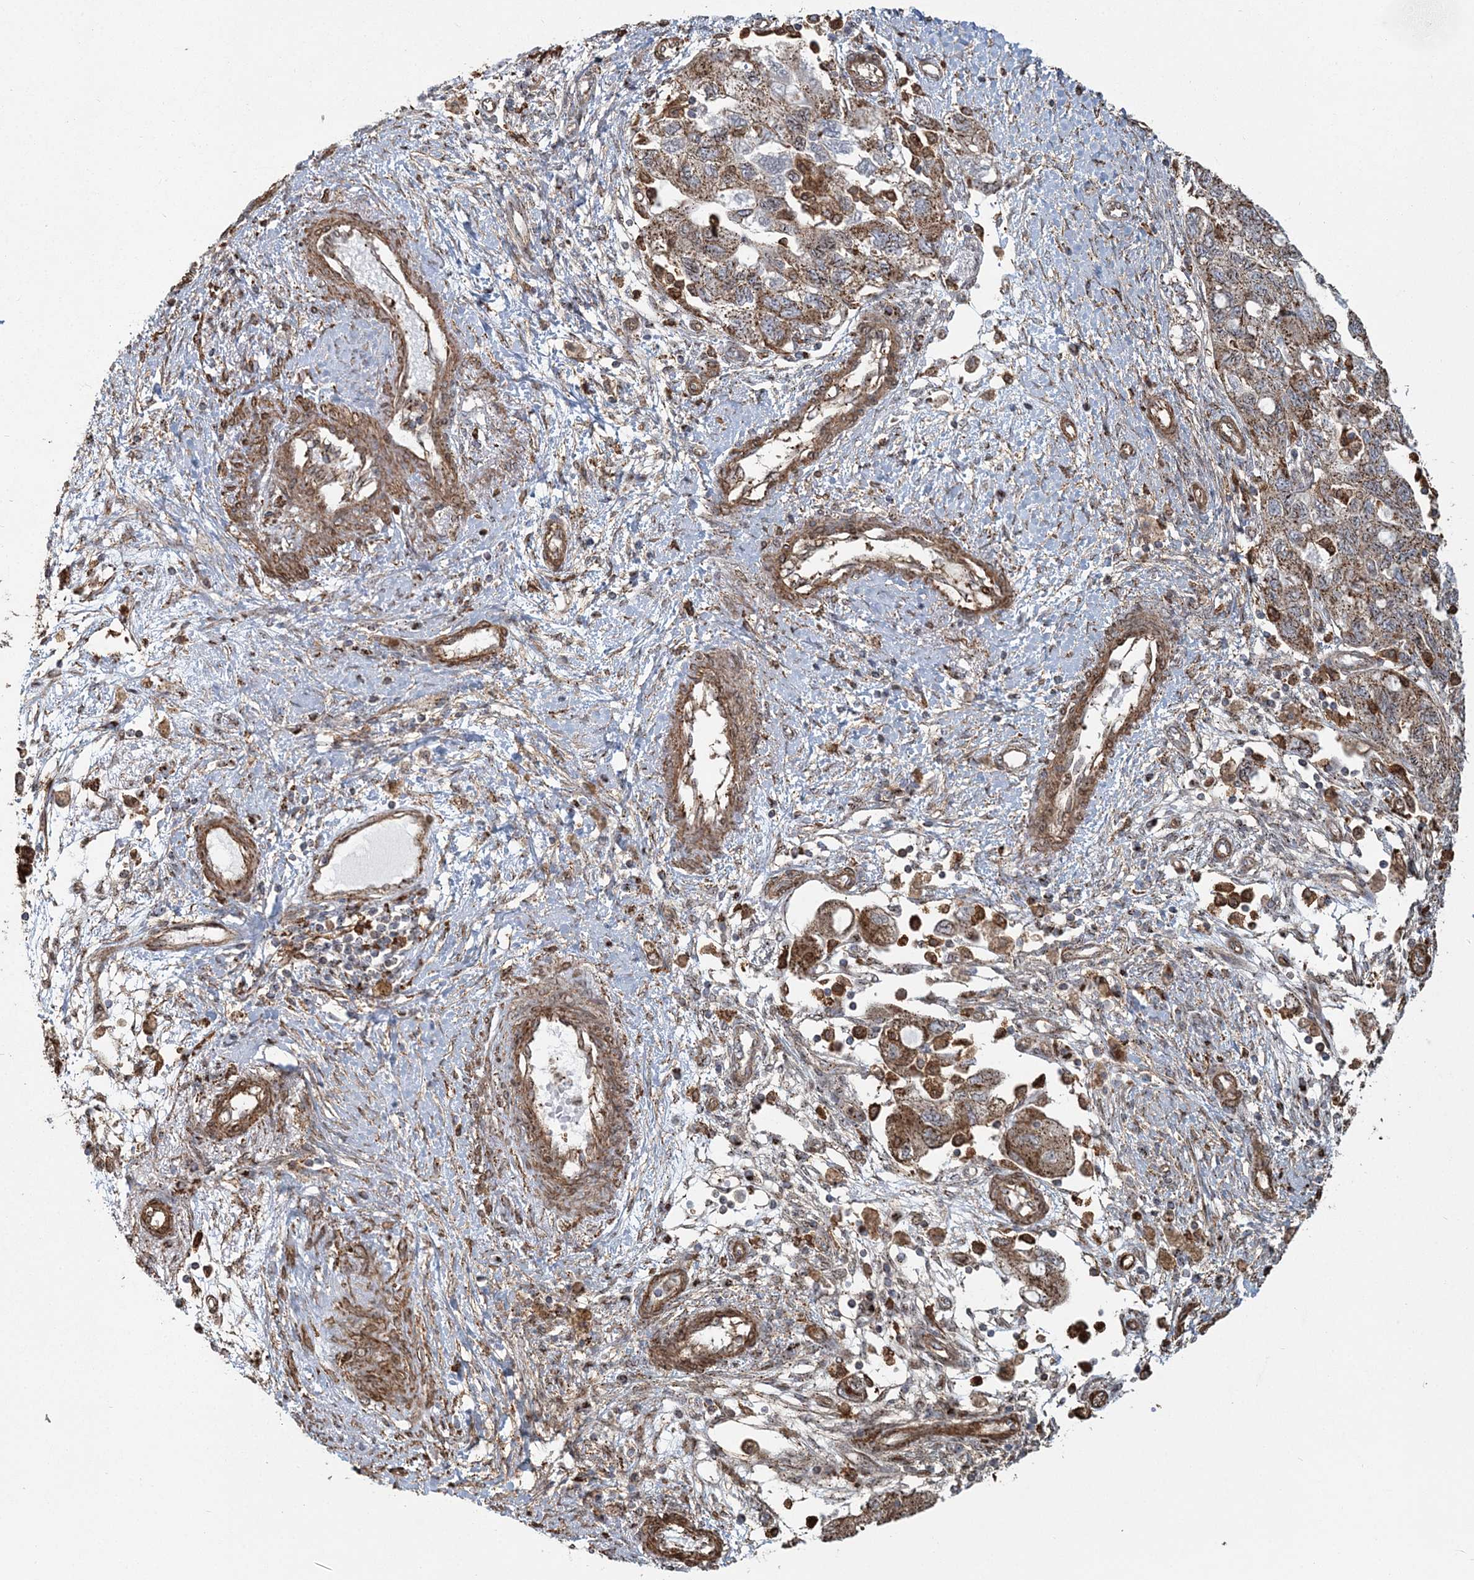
{"staining": {"intensity": "moderate", "quantity": ">75%", "location": "cytoplasmic/membranous"}, "tissue": "ovarian cancer", "cell_type": "Tumor cells", "image_type": "cancer", "snomed": [{"axis": "morphology", "description": "Carcinoma, NOS"}, {"axis": "morphology", "description": "Cystadenocarcinoma, serous, NOS"}, {"axis": "topography", "description": "Ovary"}], "caption": "Immunohistochemistry (IHC) of human ovarian cancer (serous cystadenocarcinoma) demonstrates medium levels of moderate cytoplasmic/membranous staining in approximately >75% of tumor cells.", "gene": "TRAF3IP2", "patient": {"sex": "female", "age": 69}}